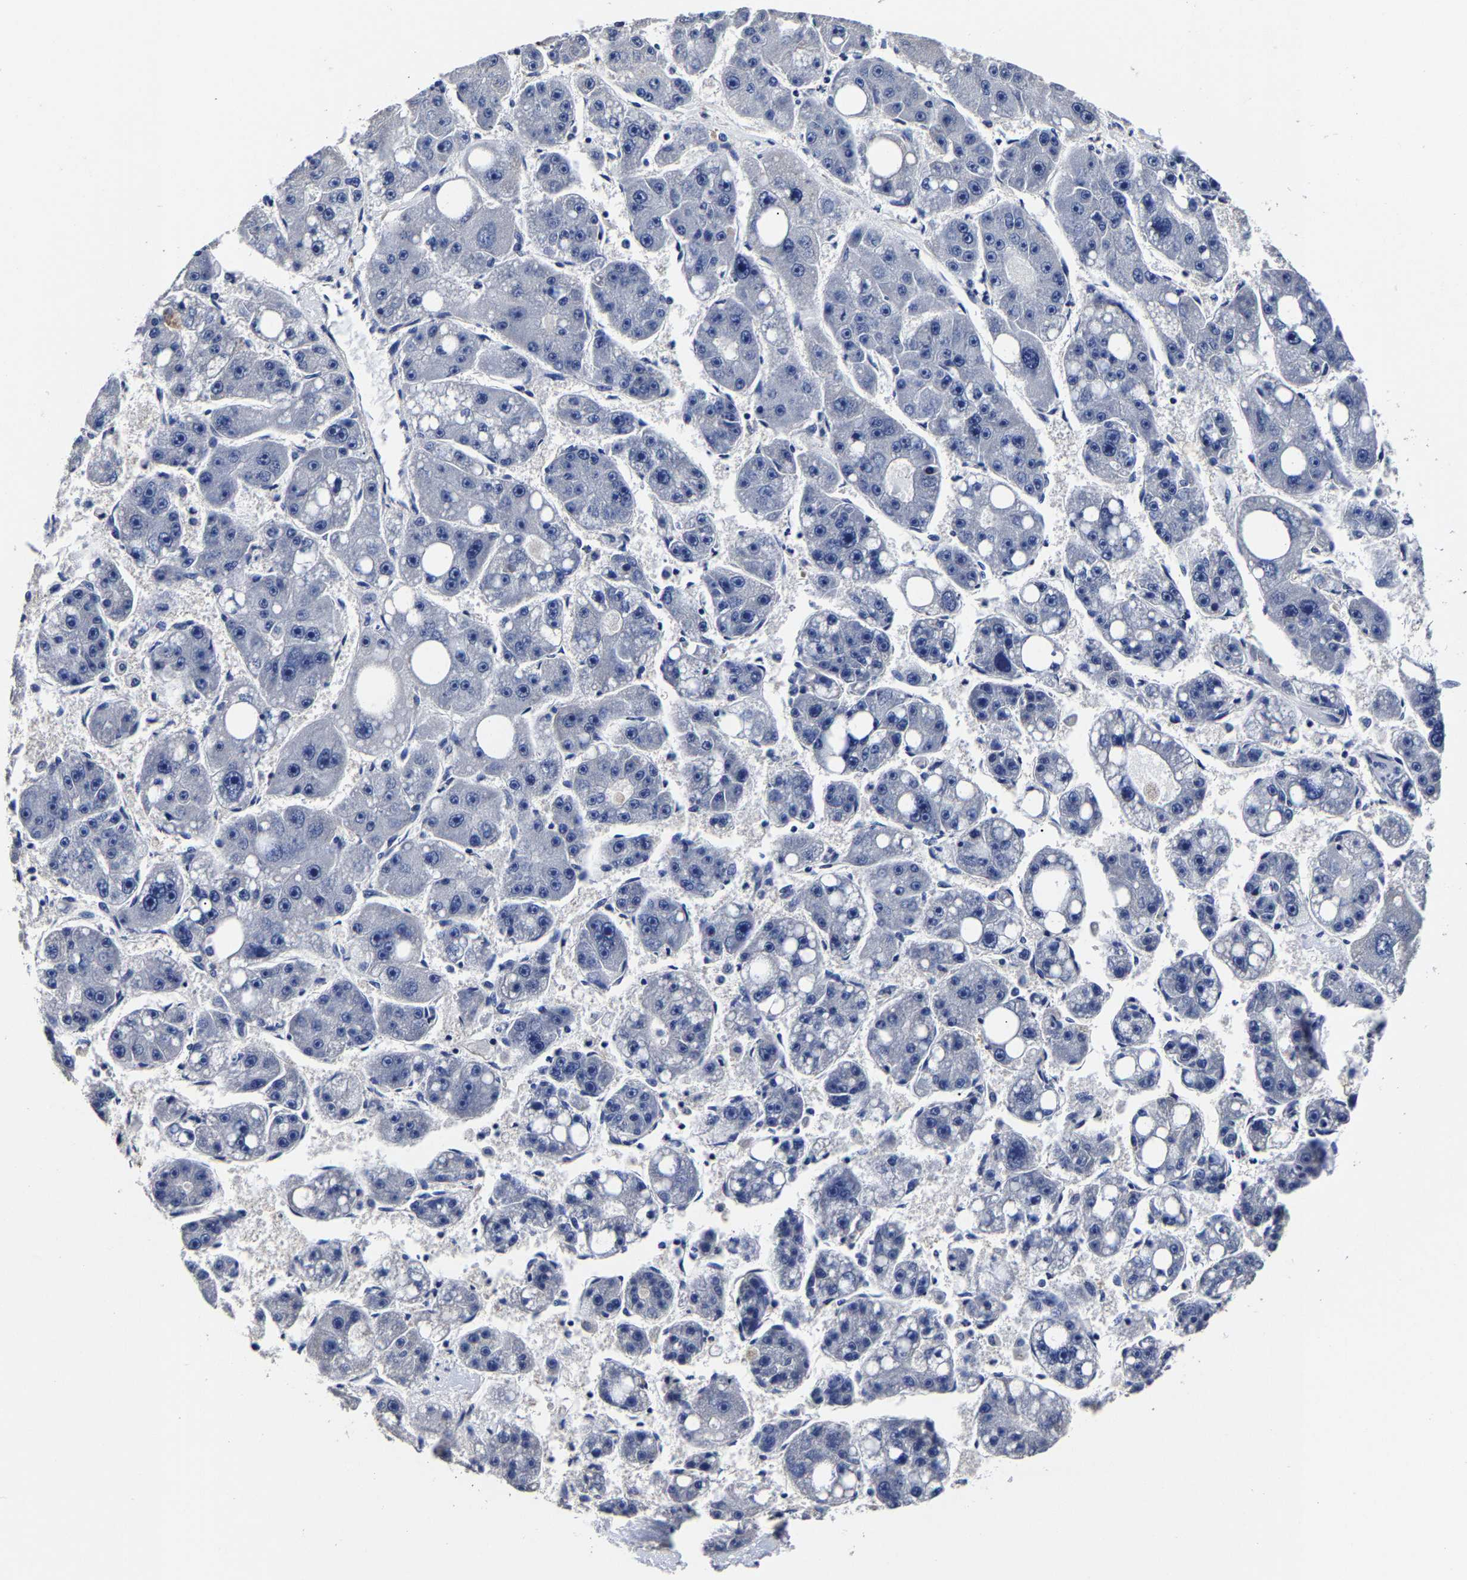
{"staining": {"intensity": "negative", "quantity": "none", "location": "none"}, "tissue": "liver cancer", "cell_type": "Tumor cells", "image_type": "cancer", "snomed": [{"axis": "morphology", "description": "Carcinoma, Hepatocellular, NOS"}, {"axis": "topography", "description": "Liver"}], "caption": "This is an immunohistochemistry histopathology image of liver hepatocellular carcinoma. There is no positivity in tumor cells.", "gene": "AKAP4", "patient": {"sex": "female", "age": 61}}